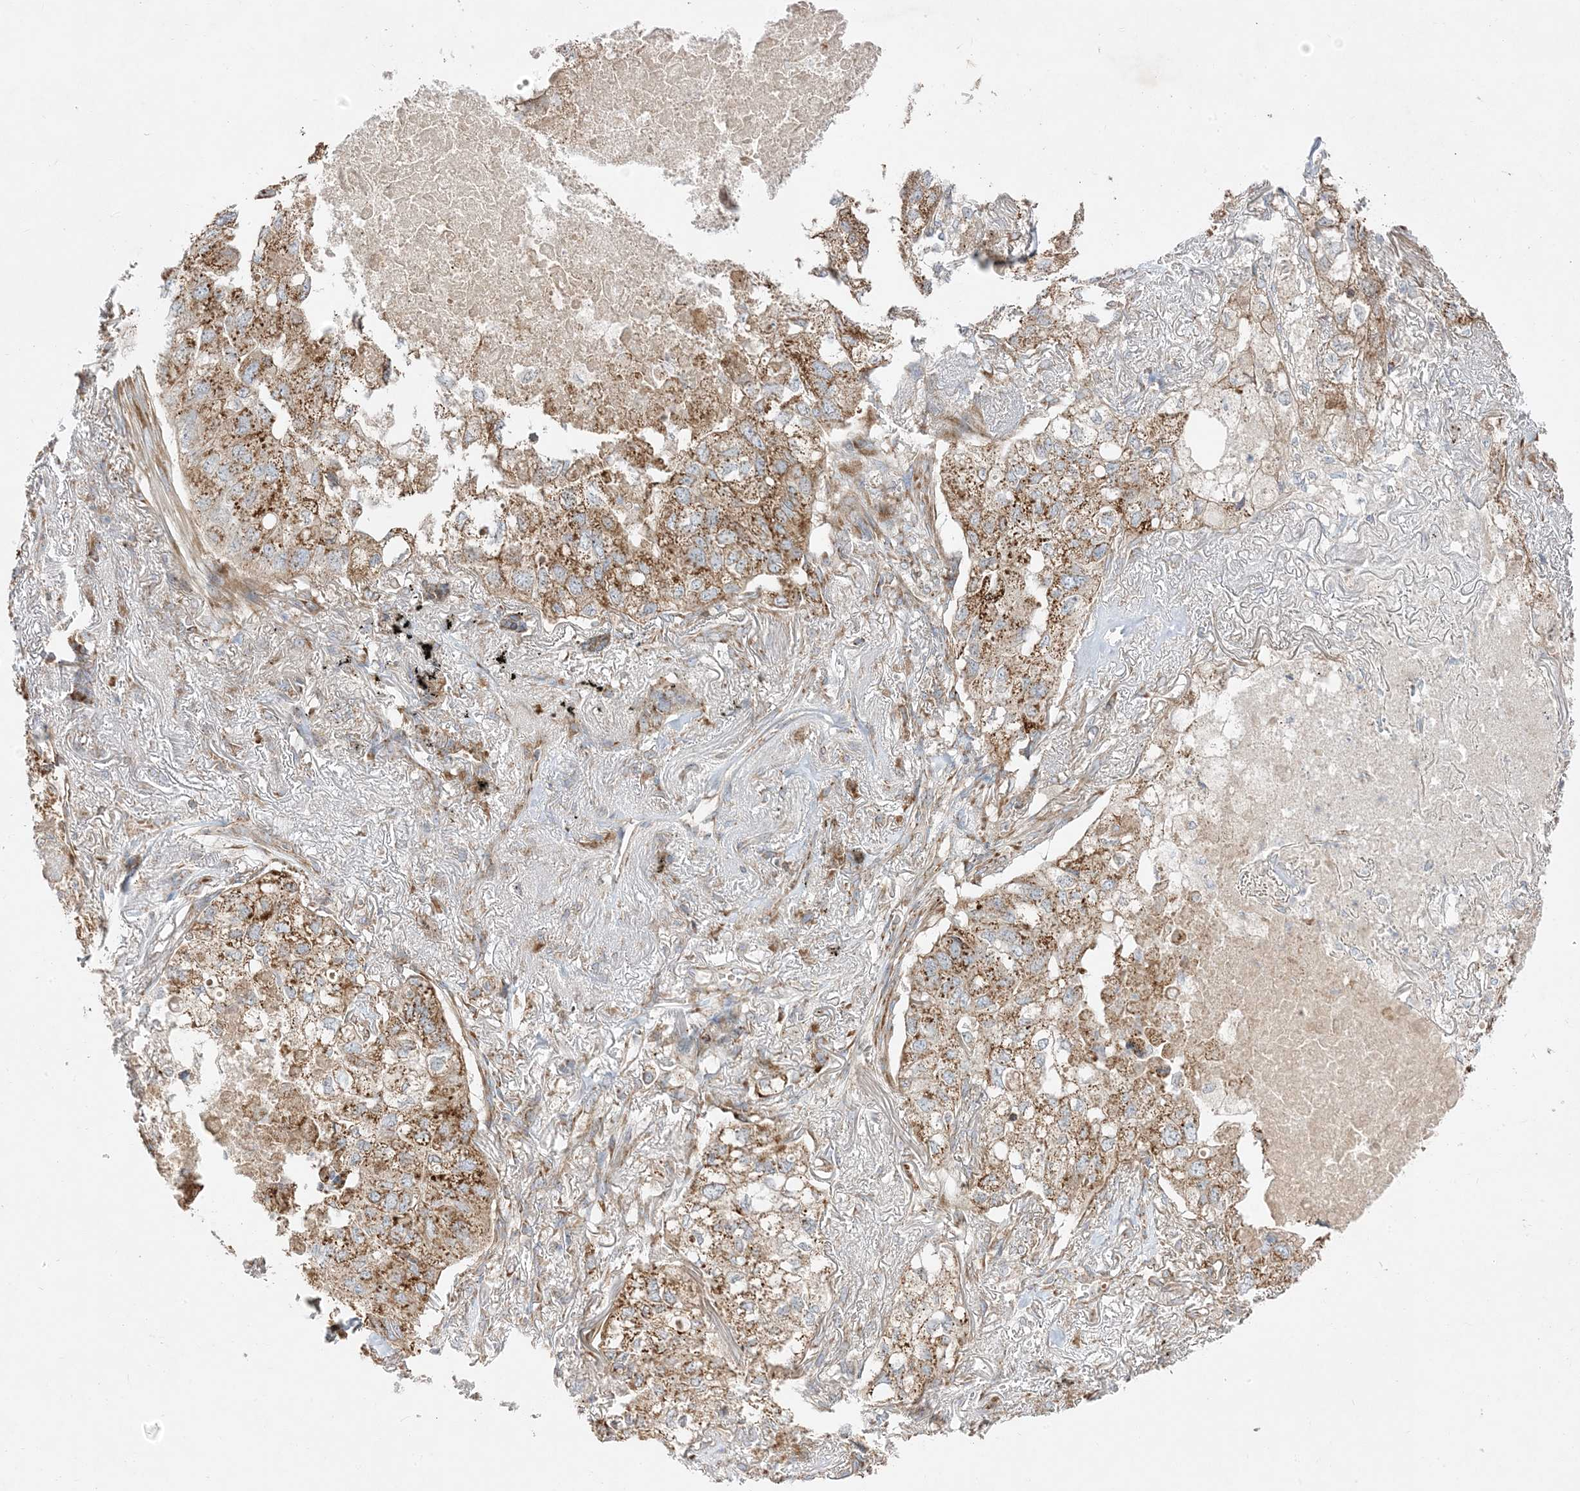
{"staining": {"intensity": "moderate", "quantity": ">75%", "location": "cytoplasmic/membranous"}, "tissue": "lung cancer", "cell_type": "Tumor cells", "image_type": "cancer", "snomed": [{"axis": "morphology", "description": "Adenocarcinoma, NOS"}, {"axis": "topography", "description": "Lung"}], "caption": "A medium amount of moderate cytoplasmic/membranous positivity is seen in approximately >75% of tumor cells in adenocarcinoma (lung) tissue.", "gene": "AARS2", "patient": {"sex": "male", "age": 65}}